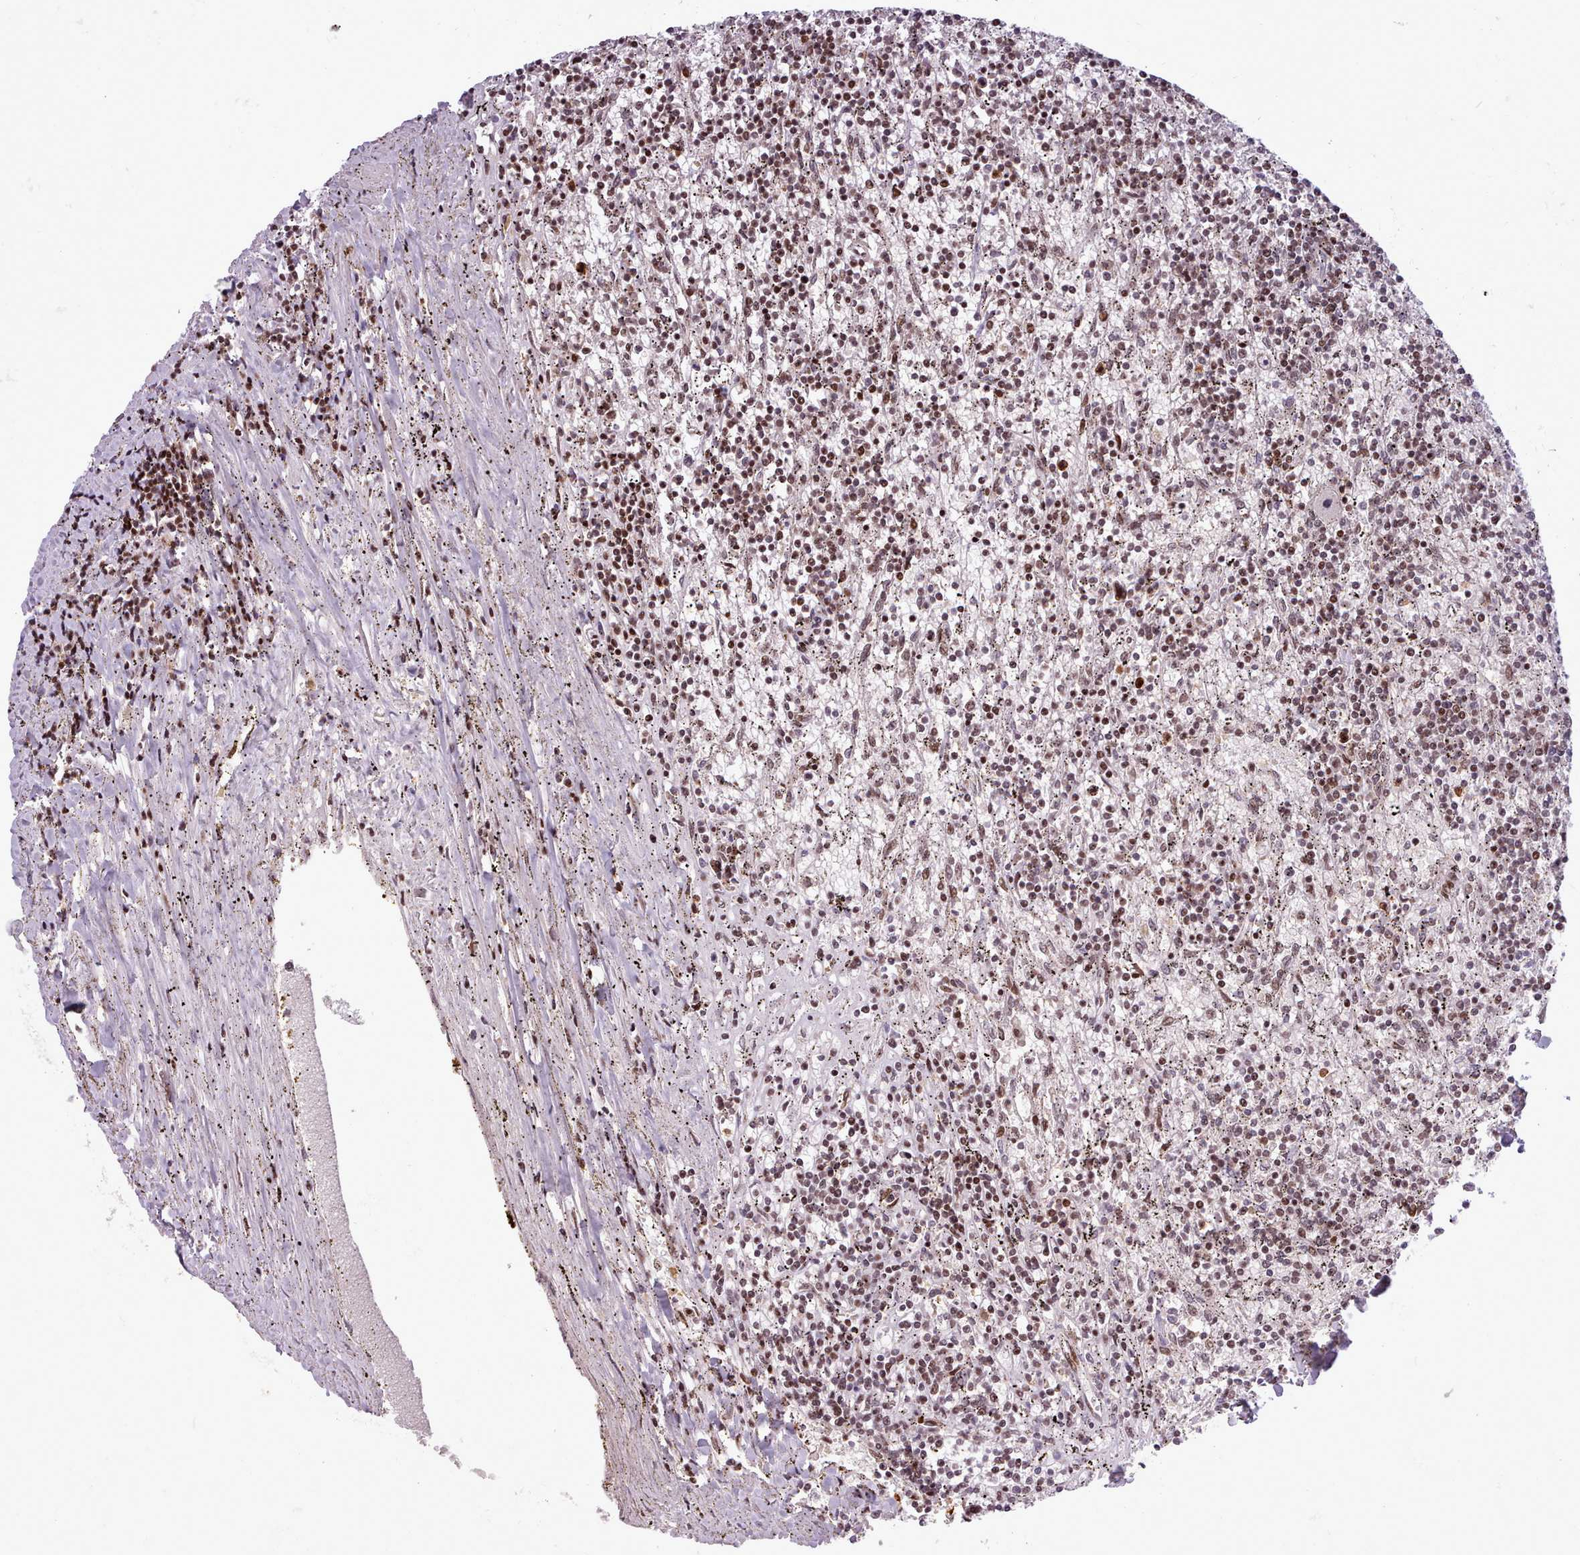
{"staining": {"intensity": "moderate", "quantity": ">75%", "location": "nuclear"}, "tissue": "lymphoma", "cell_type": "Tumor cells", "image_type": "cancer", "snomed": [{"axis": "morphology", "description": "Malignant lymphoma, non-Hodgkin's type, Low grade"}, {"axis": "topography", "description": "Spleen"}], "caption": "Moderate nuclear protein positivity is present in approximately >75% of tumor cells in low-grade malignant lymphoma, non-Hodgkin's type. The staining was performed using DAB to visualize the protein expression in brown, while the nuclei were stained in blue with hematoxylin (Magnification: 20x).", "gene": "SRSF4", "patient": {"sex": "male", "age": 76}}